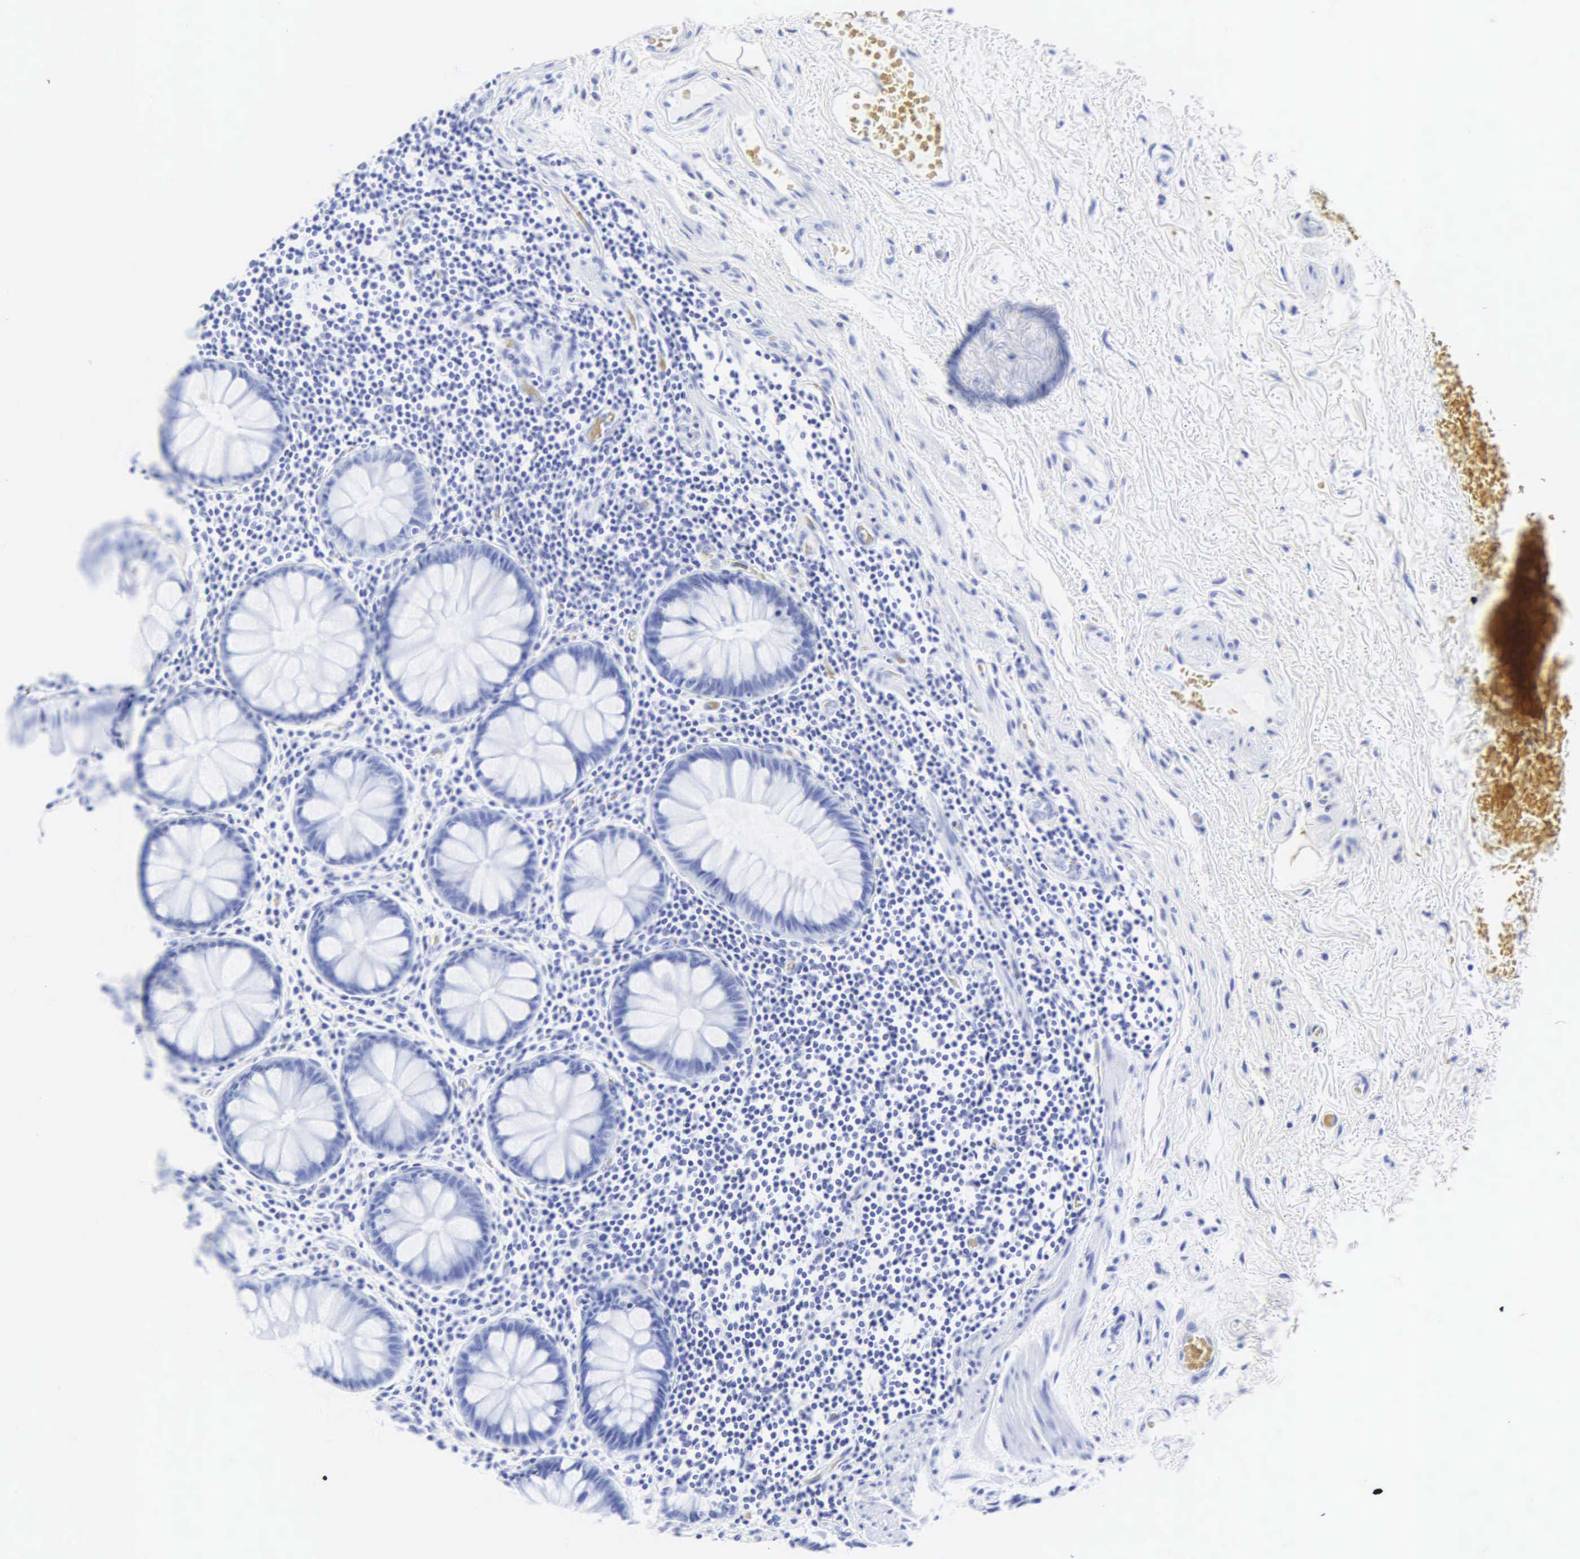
{"staining": {"intensity": "negative", "quantity": "none", "location": "none"}, "tissue": "rectum", "cell_type": "Glandular cells", "image_type": "normal", "snomed": [{"axis": "morphology", "description": "Normal tissue, NOS"}, {"axis": "topography", "description": "Rectum"}], "caption": "IHC of normal human rectum shows no expression in glandular cells. Brightfield microscopy of IHC stained with DAB (3,3'-diaminobenzidine) (brown) and hematoxylin (blue), captured at high magnification.", "gene": "CGB3", "patient": {"sex": "male", "age": 77}}